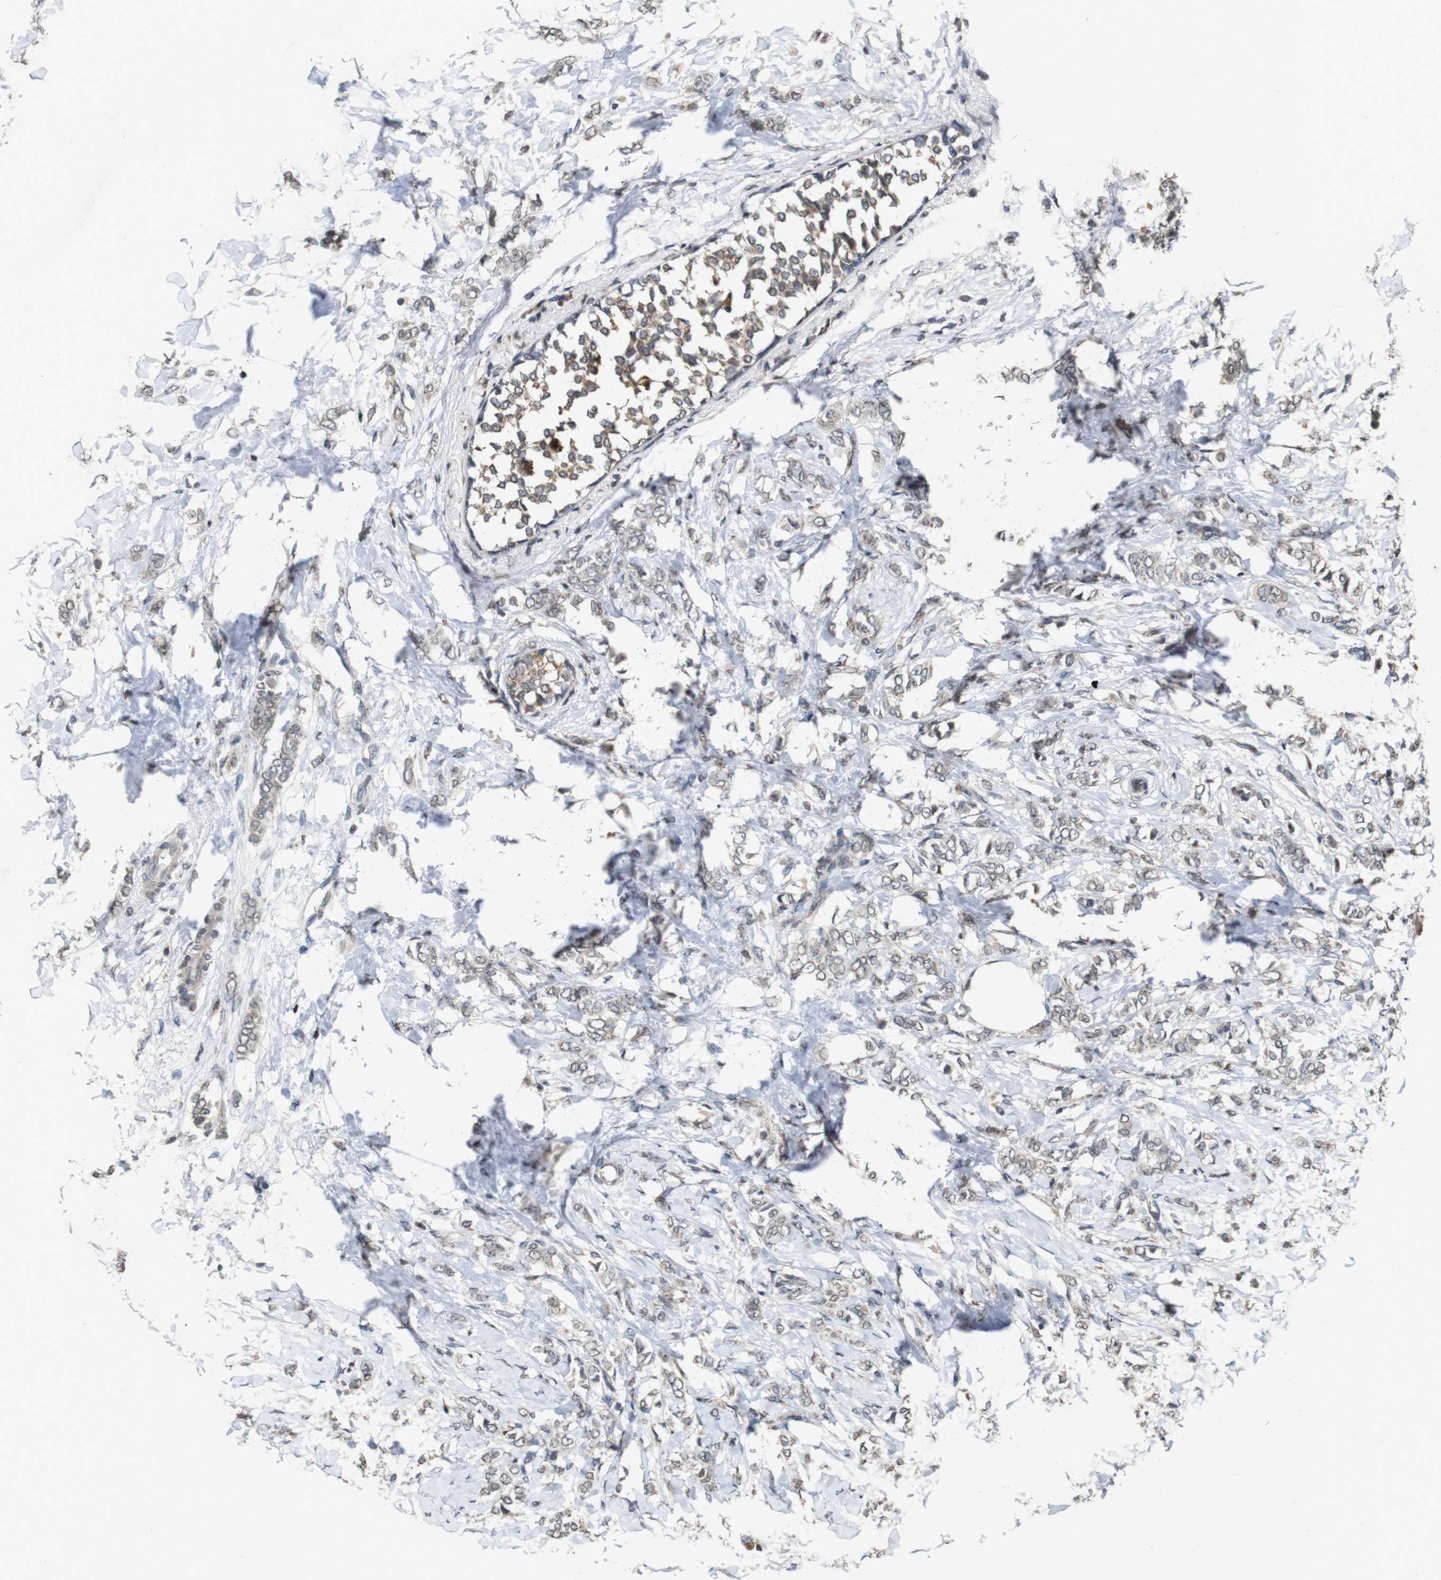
{"staining": {"intensity": "weak", "quantity": ">75%", "location": "cytoplasmic/membranous"}, "tissue": "breast cancer", "cell_type": "Tumor cells", "image_type": "cancer", "snomed": [{"axis": "morphology", "description": "Lobular carcinoma, in situ"}, {"axis": "morphology", "description": "Lobular carcinoma"}, {"axis": "topography", "description": "Breast"}], "caption": "Immunohistochemistry image of human lobular carcinoma (breast) stained for a protein (brown), which displays low levels of weak cytoplasmic/membranous positivity in about >75% of tumor cells.", "gene": "SORL1", "patient": {"sex": "female", "age": 41}}